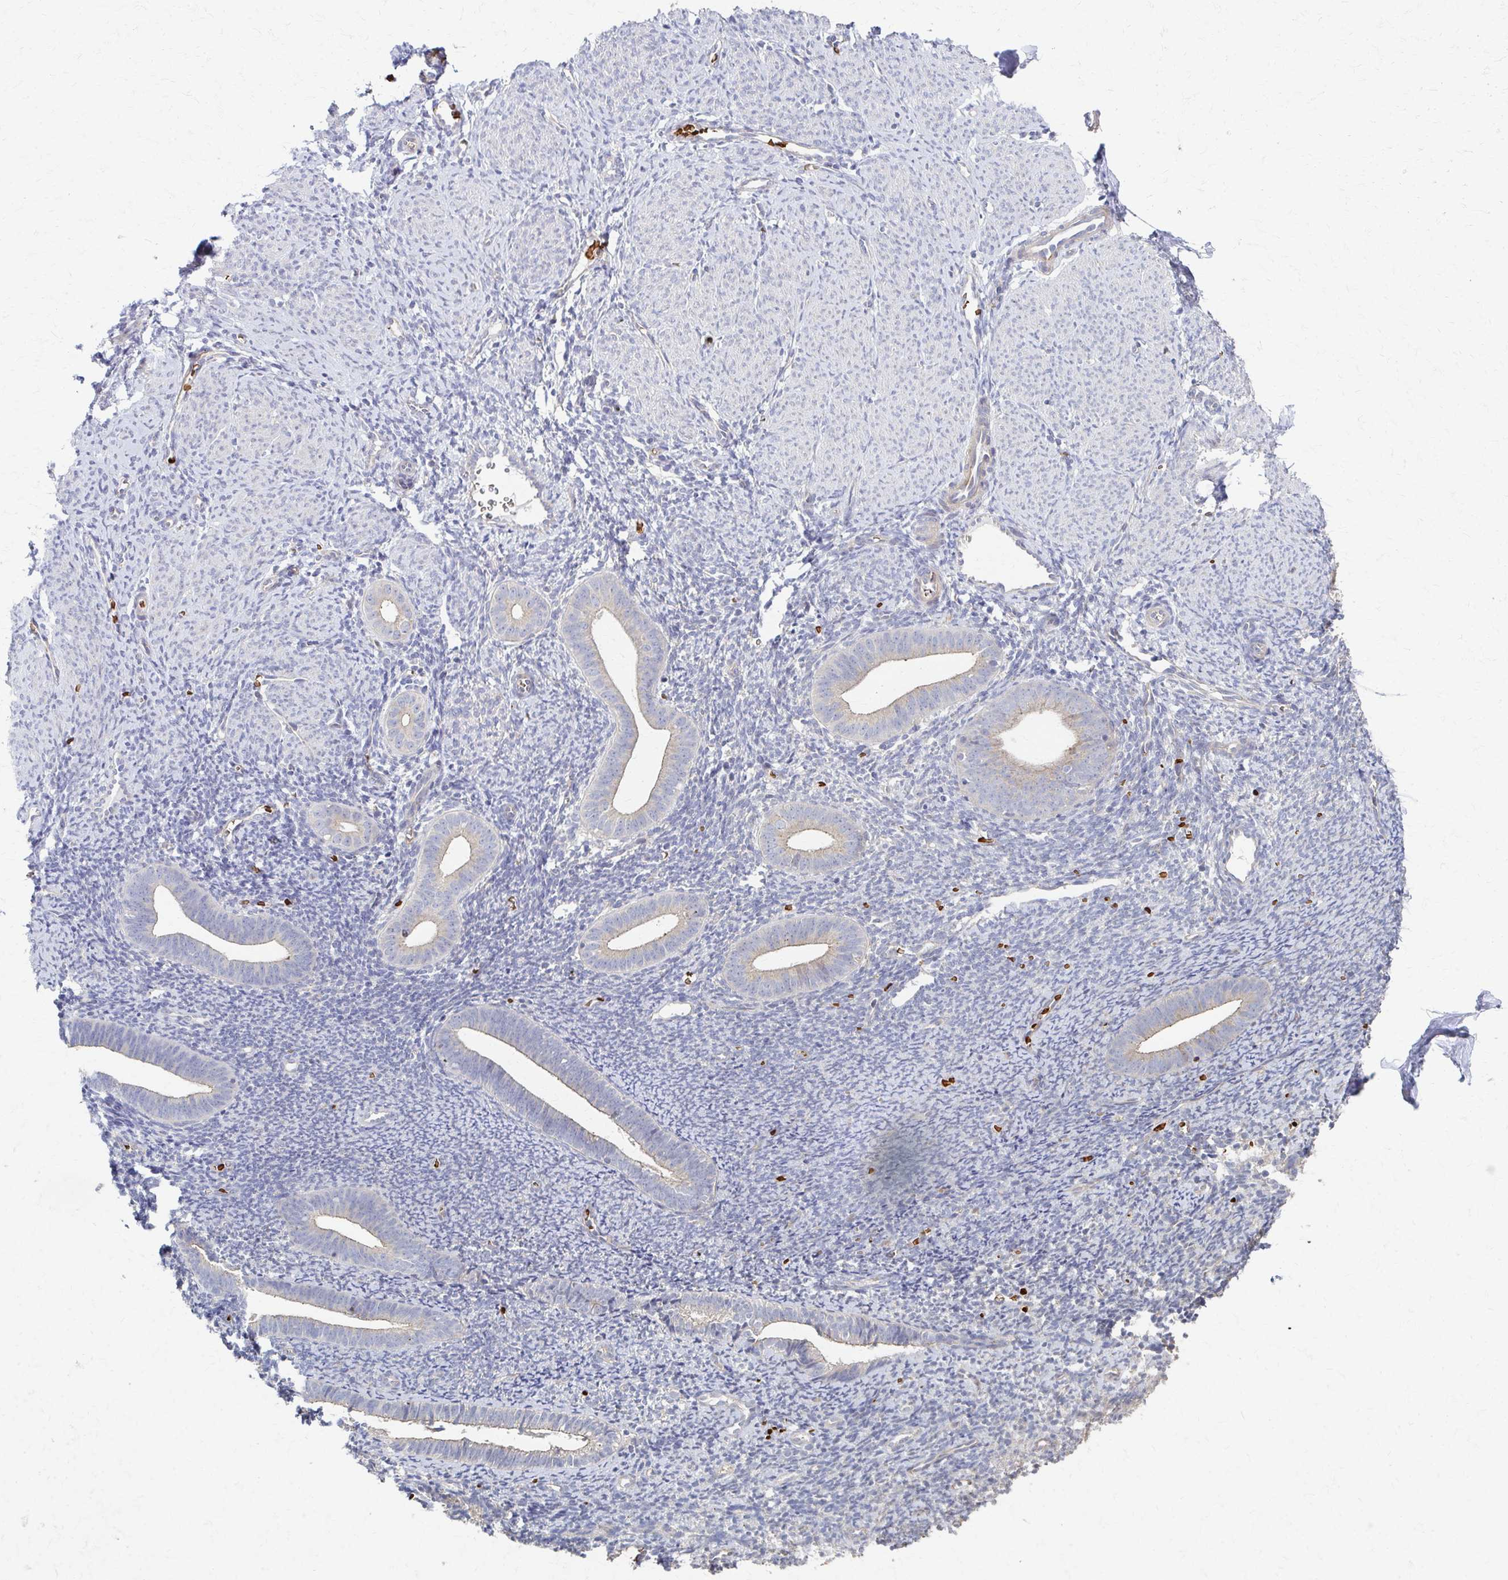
{"staining": {"intensity": "negative", "quantity": "none", "location": "none"}, "tissue": "endometrium", "cell_type": "Cells in endometrial stroma", "image_type": "normal", "snomed": [{"axis": "morphology", "description": "Normal tissue, NOS"}, {"axis": "topography", "description": "Endometrium"}], "caption": "A photomicrograph of endometrium stained for a protein shows no brown staining in cells in endometrial stroma. Nuclei are stained in blue.", "gene": "SKA2", "patient": {"sex": "female", "age": 39}}